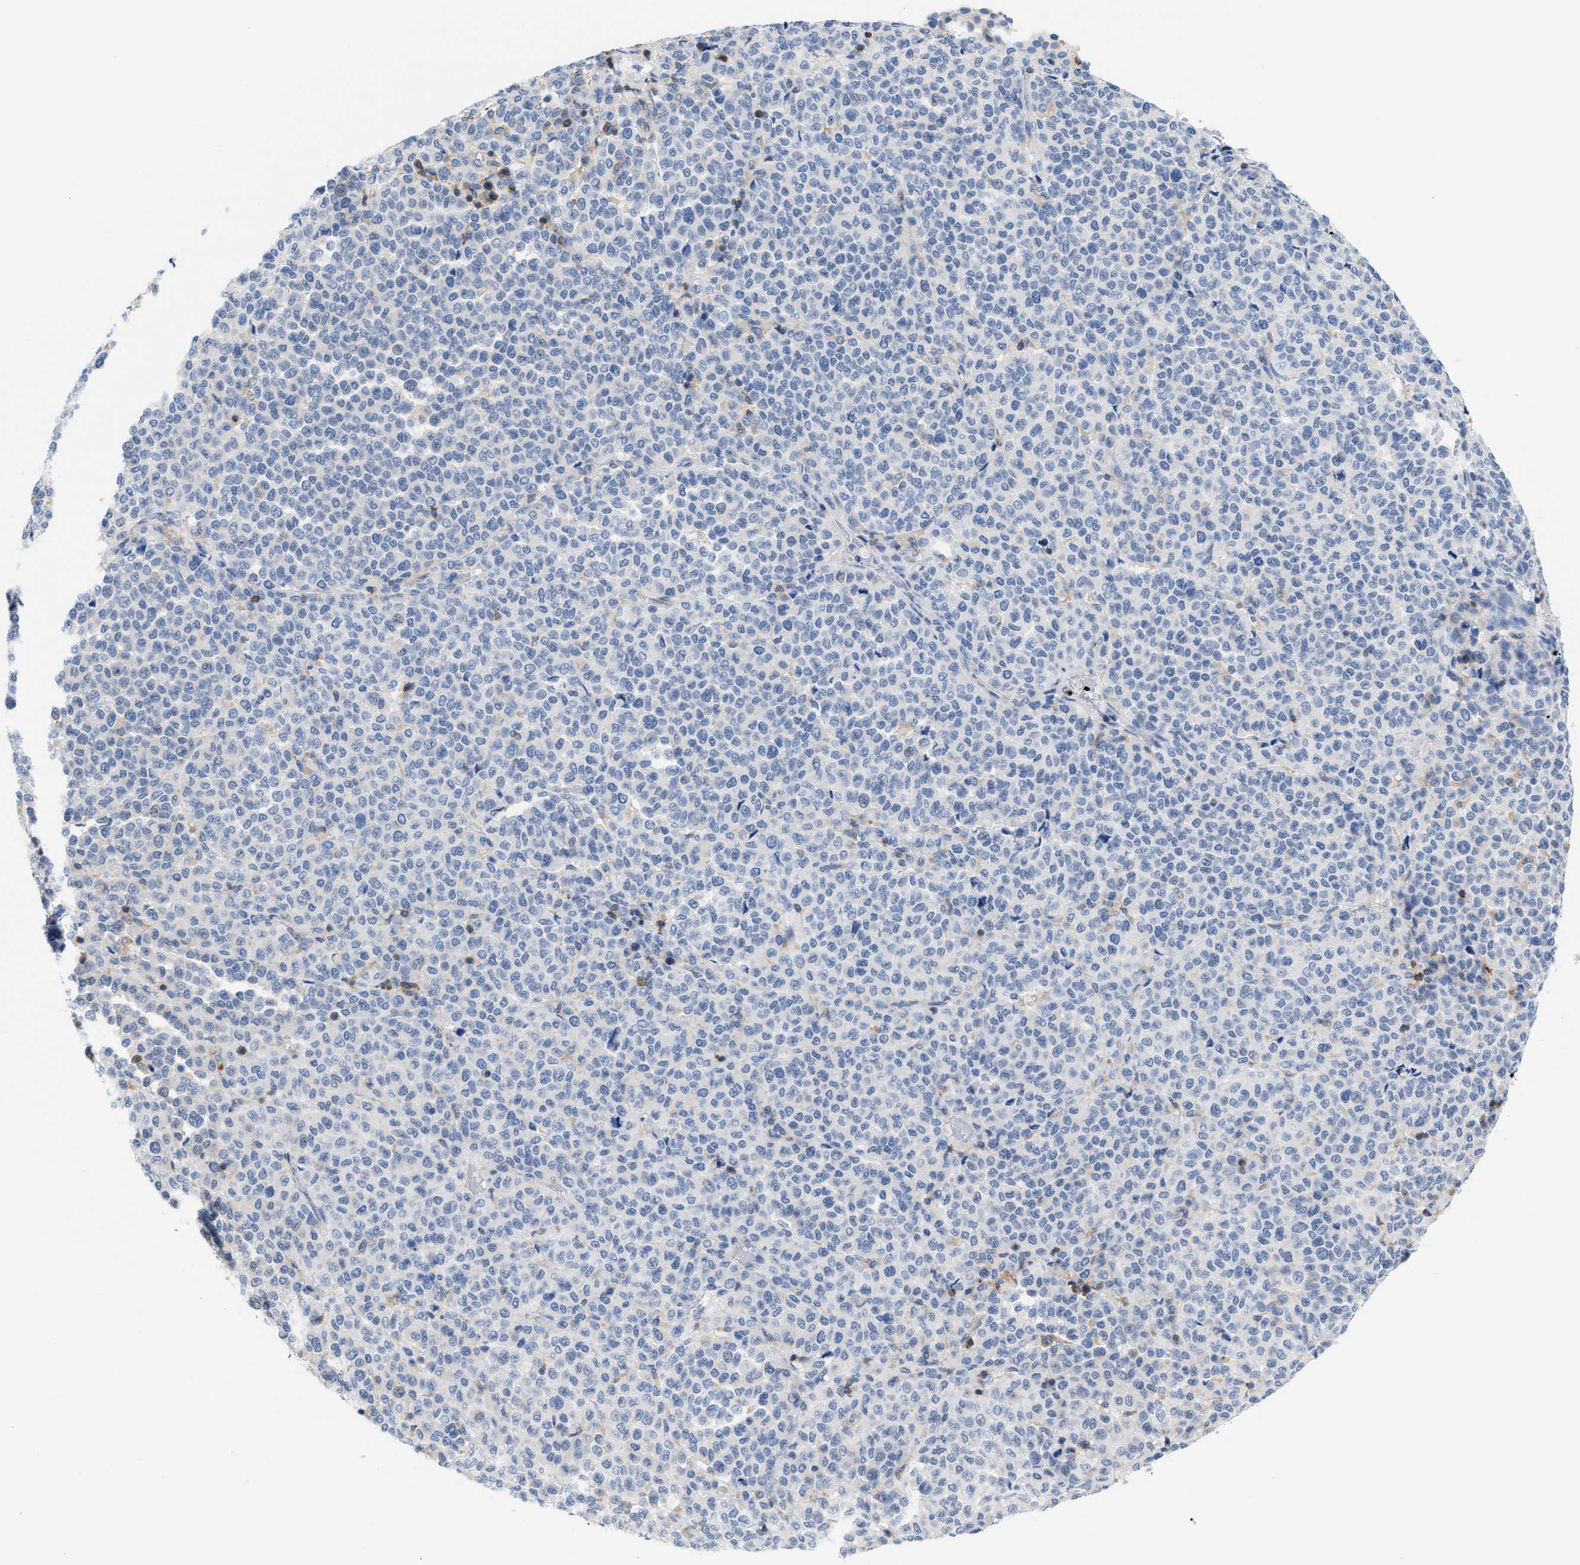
{"staining": {"intensity": "negative", "quantity": "none", "location": "none"}, "tissue": "melanoma", "cell_type": "Tumor cells", "image_type": "cancer", "snomed": [{"axis": "morphology", "description": "Malignant melanoma, Metastatic site"}, {"axis": "topography", "description": "Pancreas"}], "caption": "A high-resolution image shows IHC staining of malignant melanoma (metastatic site), which exhibits no significant positivity in tumor cells.", "gene": "IL16", "patient": {"sex": "female", "age": 30}}